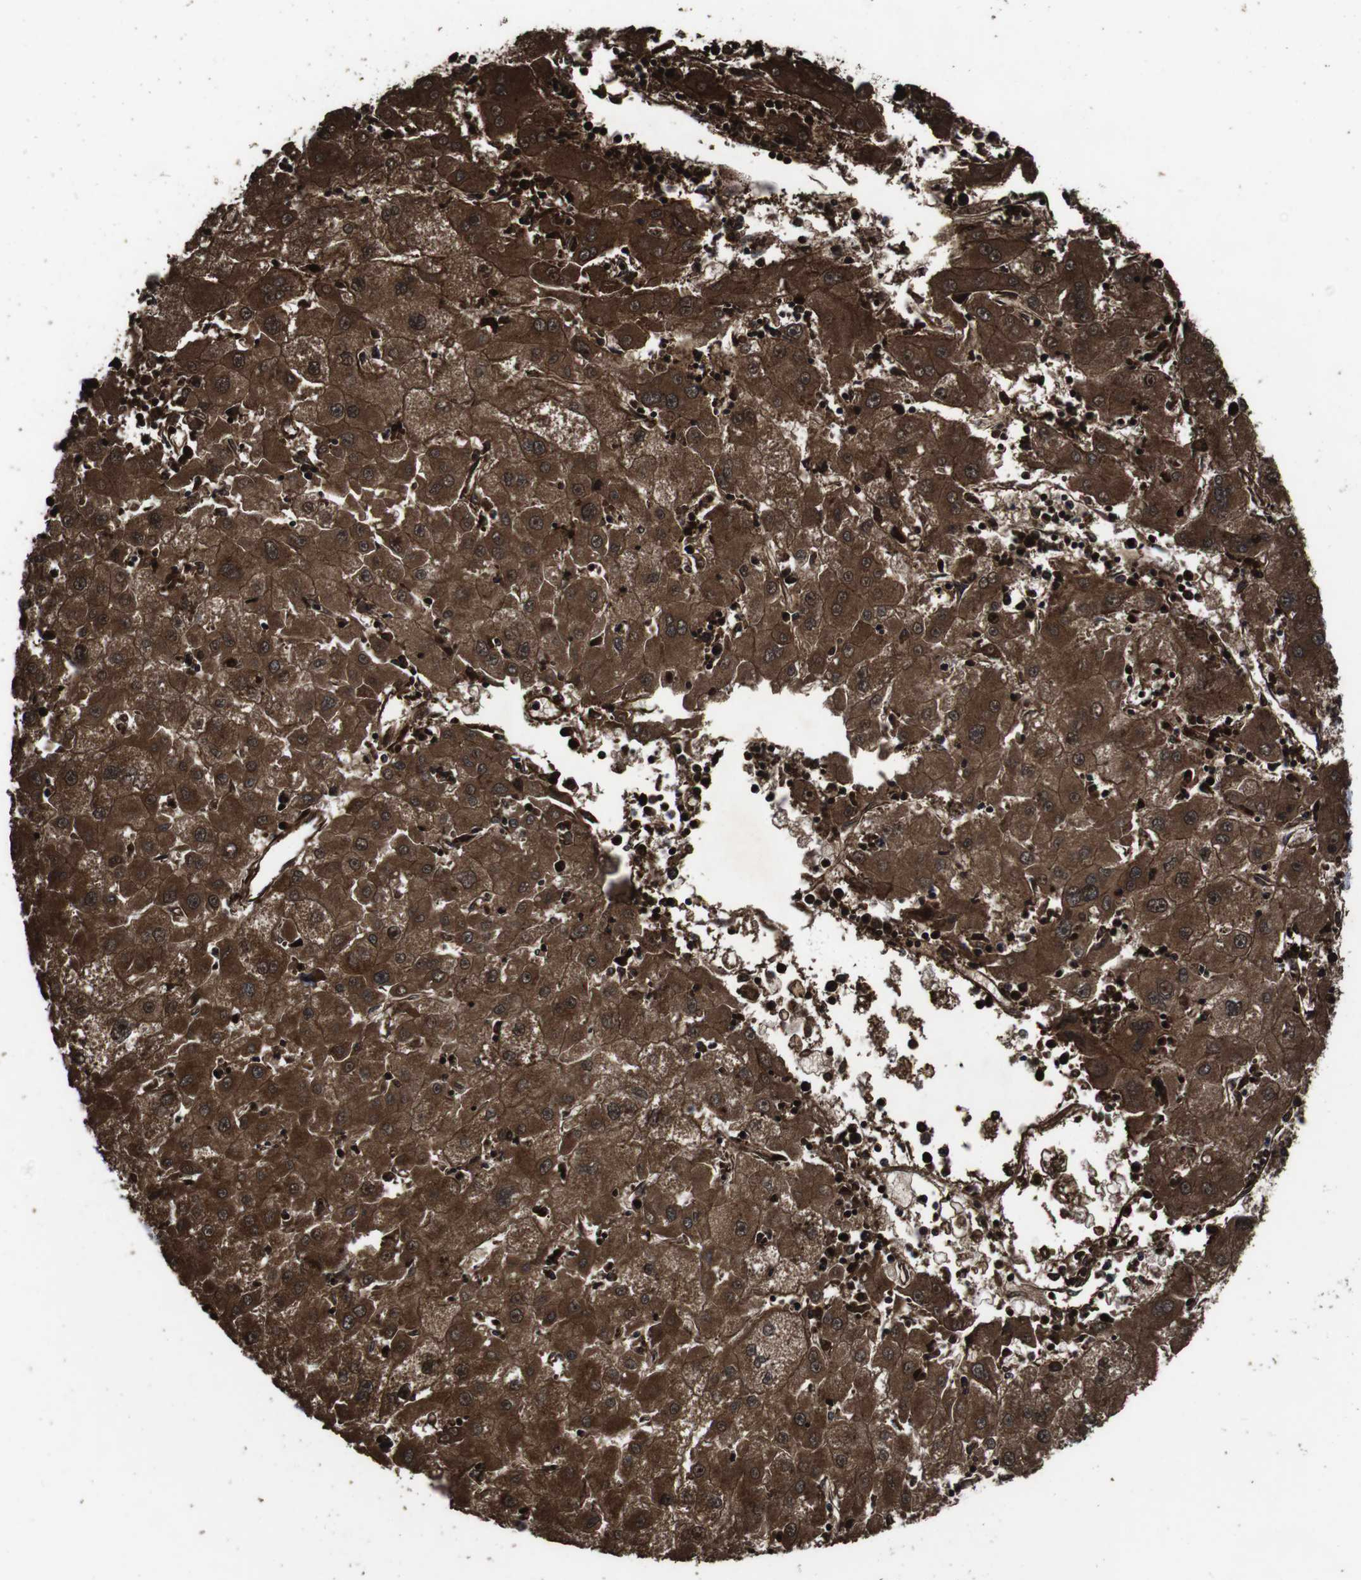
{"staining": {"intensity": "strong", "quantity": ">75%", "location": "cytoplasmic/membranous"}, "tissue": "liver cancer", "cell_type": "Tumor cells", "image_type": "cancer", "snomed": [{"axis": "morphology", "description": "Carcinoma, Hepatocellular, NOS"}, {"axis": "topography", "description": "Liver"}], "caption": "Strong cytoplasmic/membranous protein positivity is appreciated in about >75% of tumor cells in liver cancer.", "gene": "SMYD3", "patient": {"sex": "male", "age": 72}}